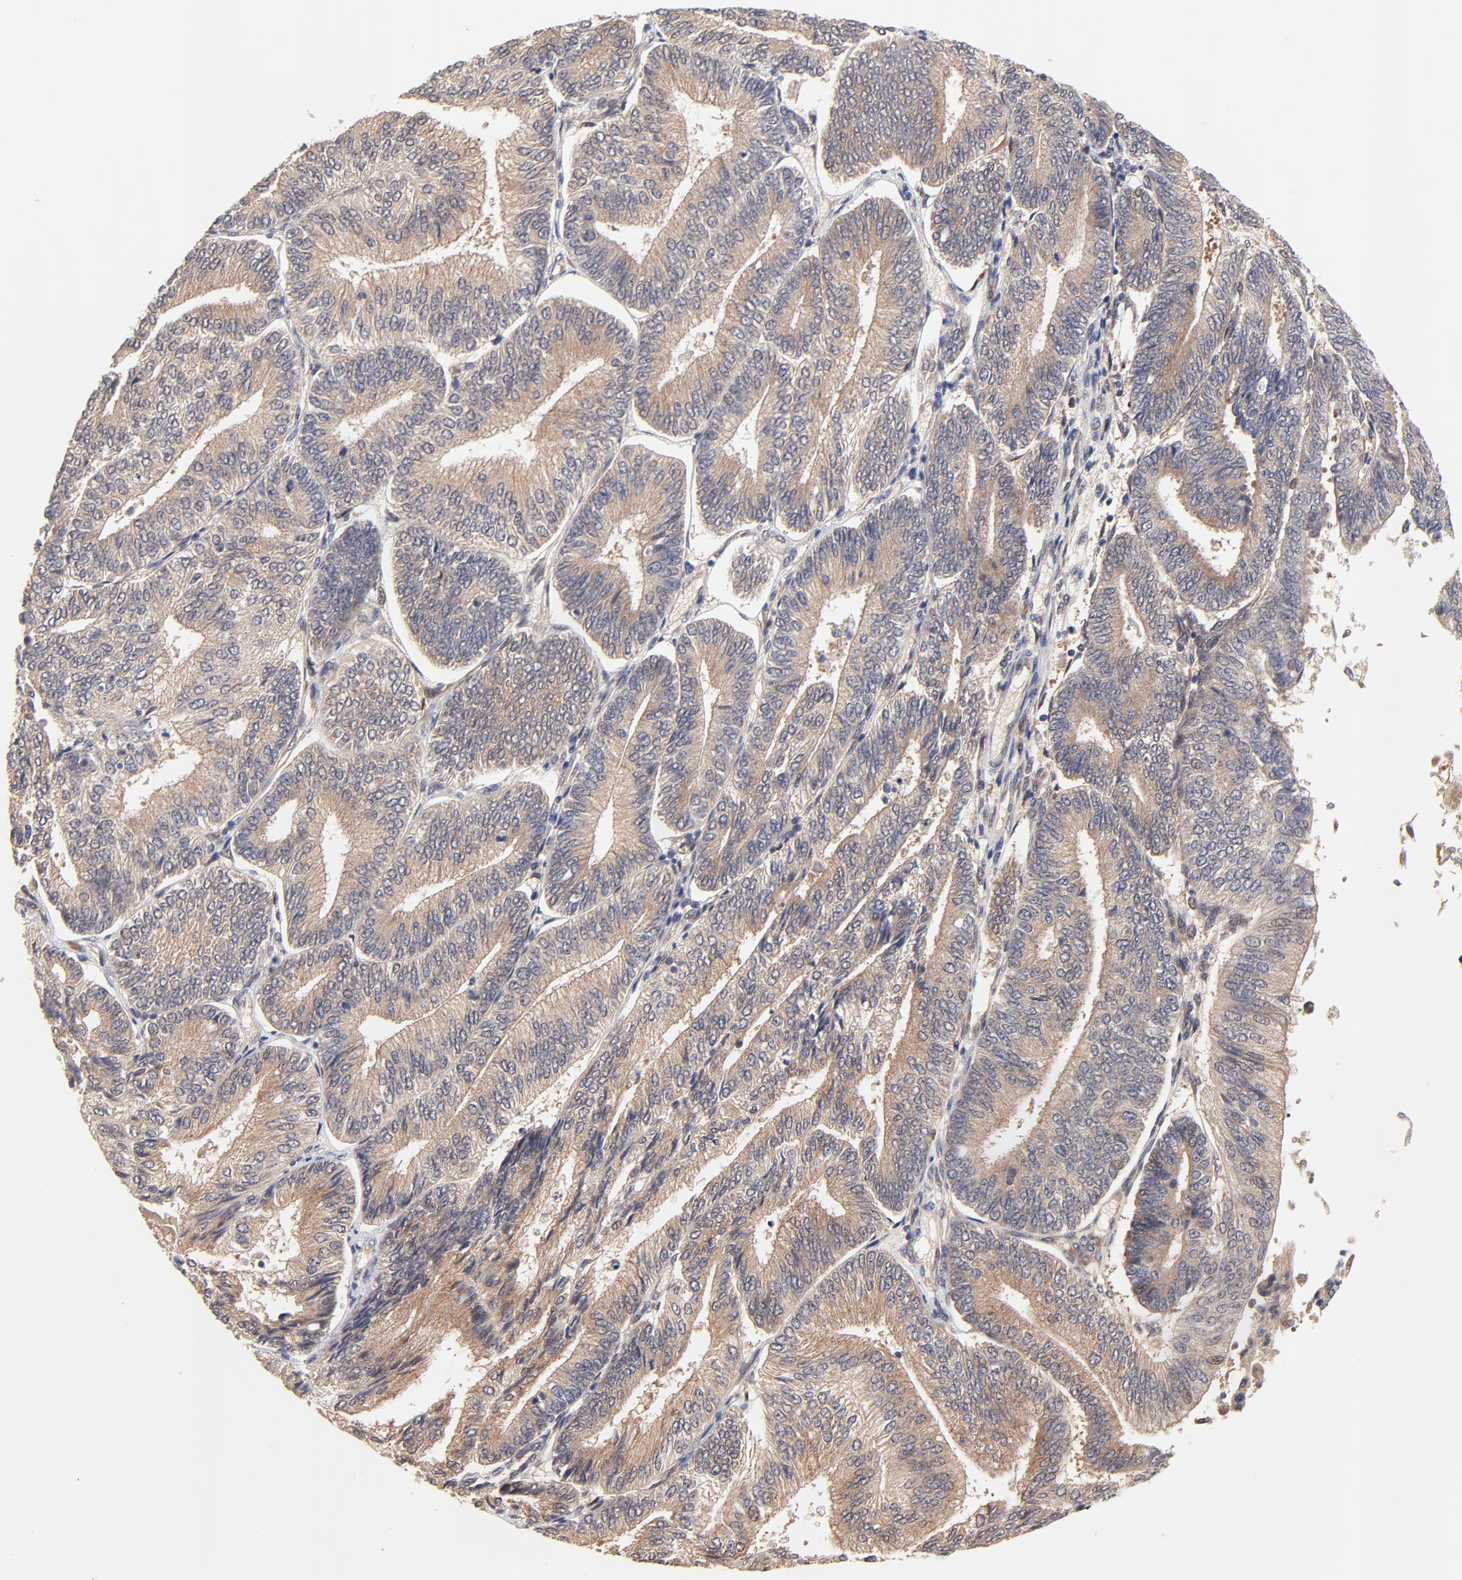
{"staining": {"intensity": "moderate", "quantity": ">75%", "location": "cytoplasmic/membranous"}, "tissue": "endometrial cancer", "cell_type": "Tumor cells", "image_type": "cancer", "snomed": [{"axis": "morphology", "description": "Adenocarcinoma, NOS"}, {"axis": "topography", "description": "Endometrium"}], "caption": "The image reveals immunohistochemical staining of endometrial cancer (adenocarcinoma). There is moderate cytoplasmic/membranous expression is present in about >75% of tumor cells. The staining was performed using DAB, with brown indicating positive protein expression. Nuclei are stained blue with hematoxylin.", "gene": "TXNL1", "patient": {"sex": "female", "age": 55}}